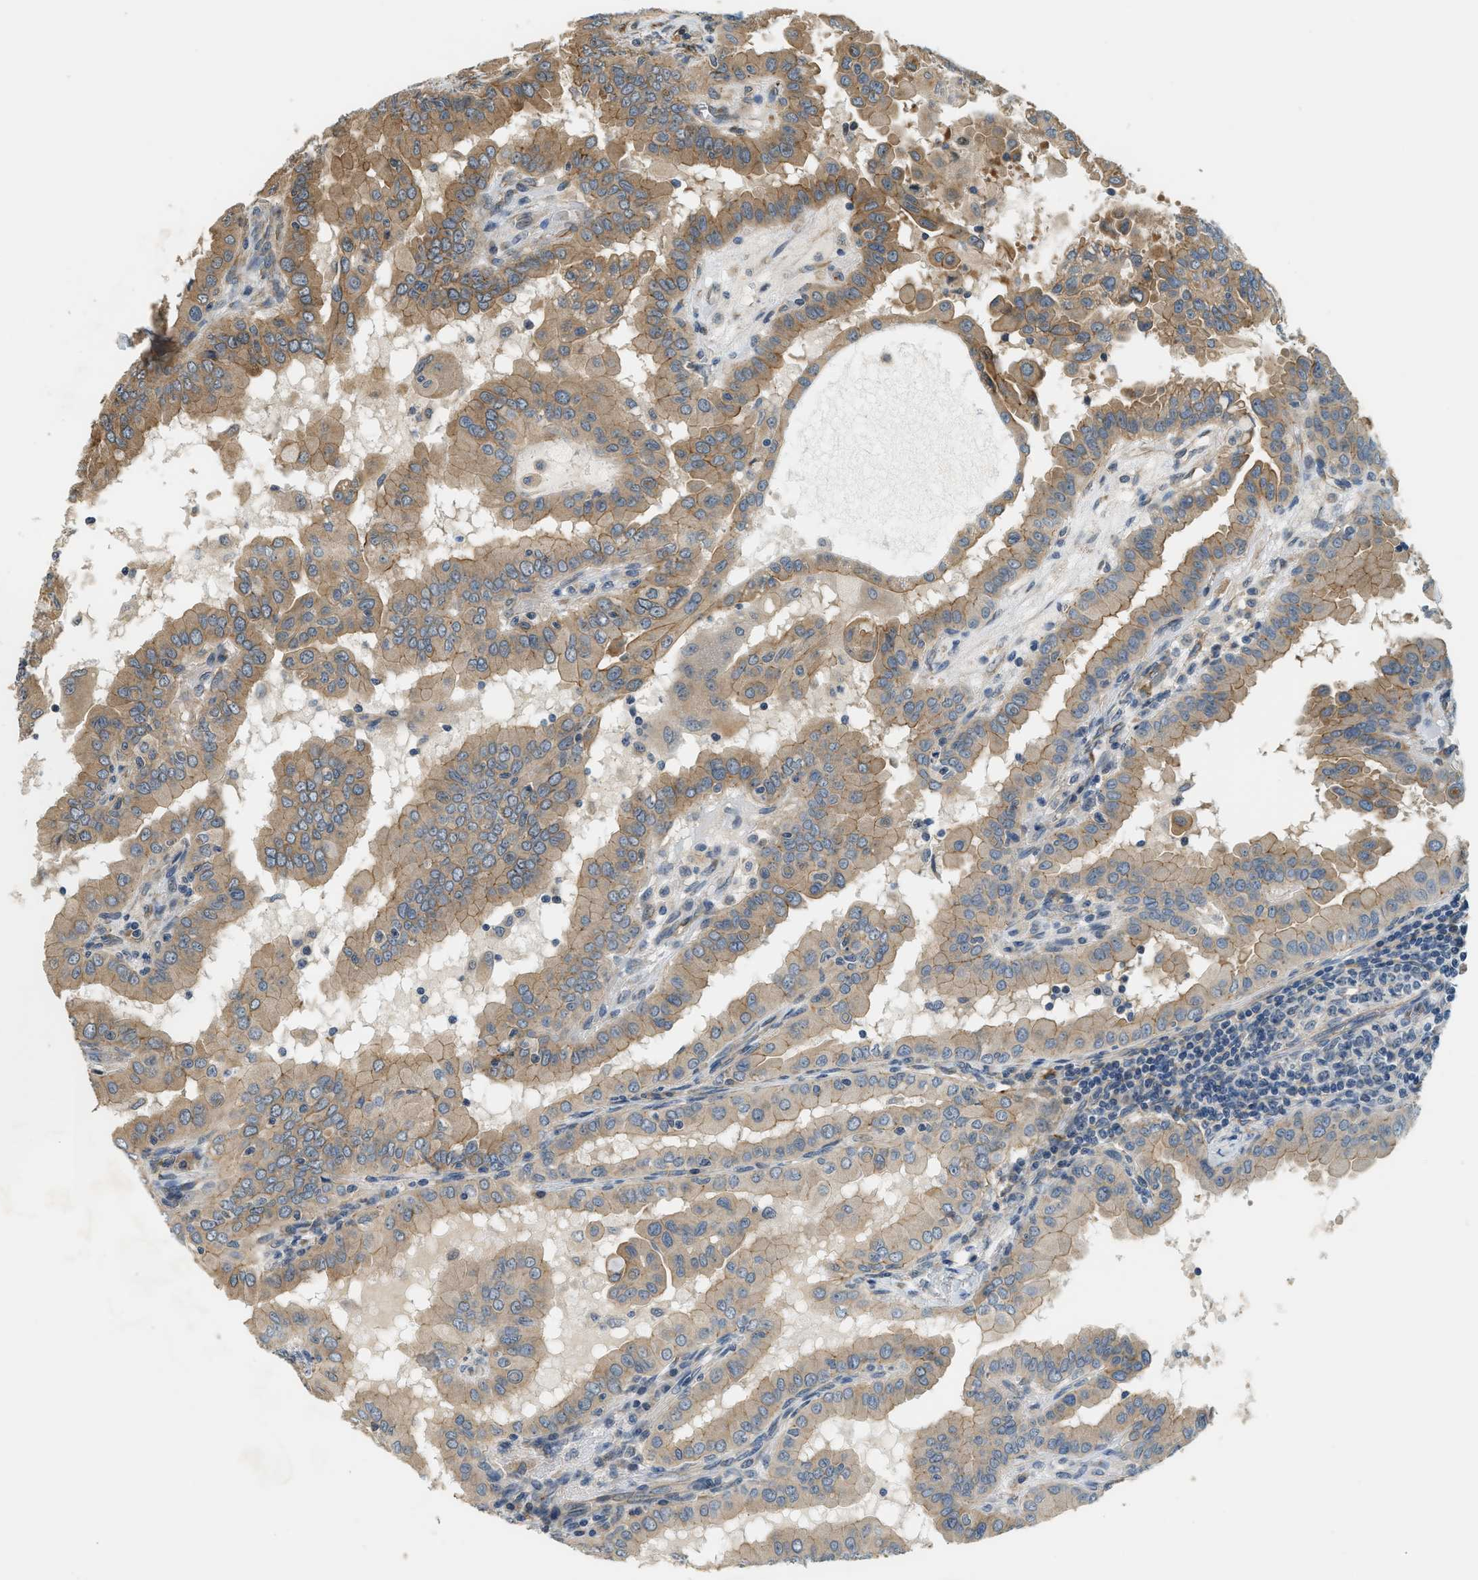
{"staining": {"intensity": "moderate", "quantity": ">75%", "location": "cytoplasmic/membranous"}, "tissue": "thyroid cancer", "cell_type": "Tumor cells", "image_type": "cancer", "snomed": [{"axis": "morphology", "description": "Papillary adenocarcinoma, NOS"}, {"axis": "topography", "description": "Thyroid gland"}], "caption": "Immunohistochemical staining of human thyroid papillary adenocarcinoma reveals medium levels of moderate cytoplasmic/membranous staining in about >75% of tumor cells. The staining was performed using DAB to visualize the protein expression in brown, while the nuclei were stained in blue with hematoxylin (Magnification: 20x).", "gene": "ALOX12", "patient": {"sex": "male", "age": 33}}